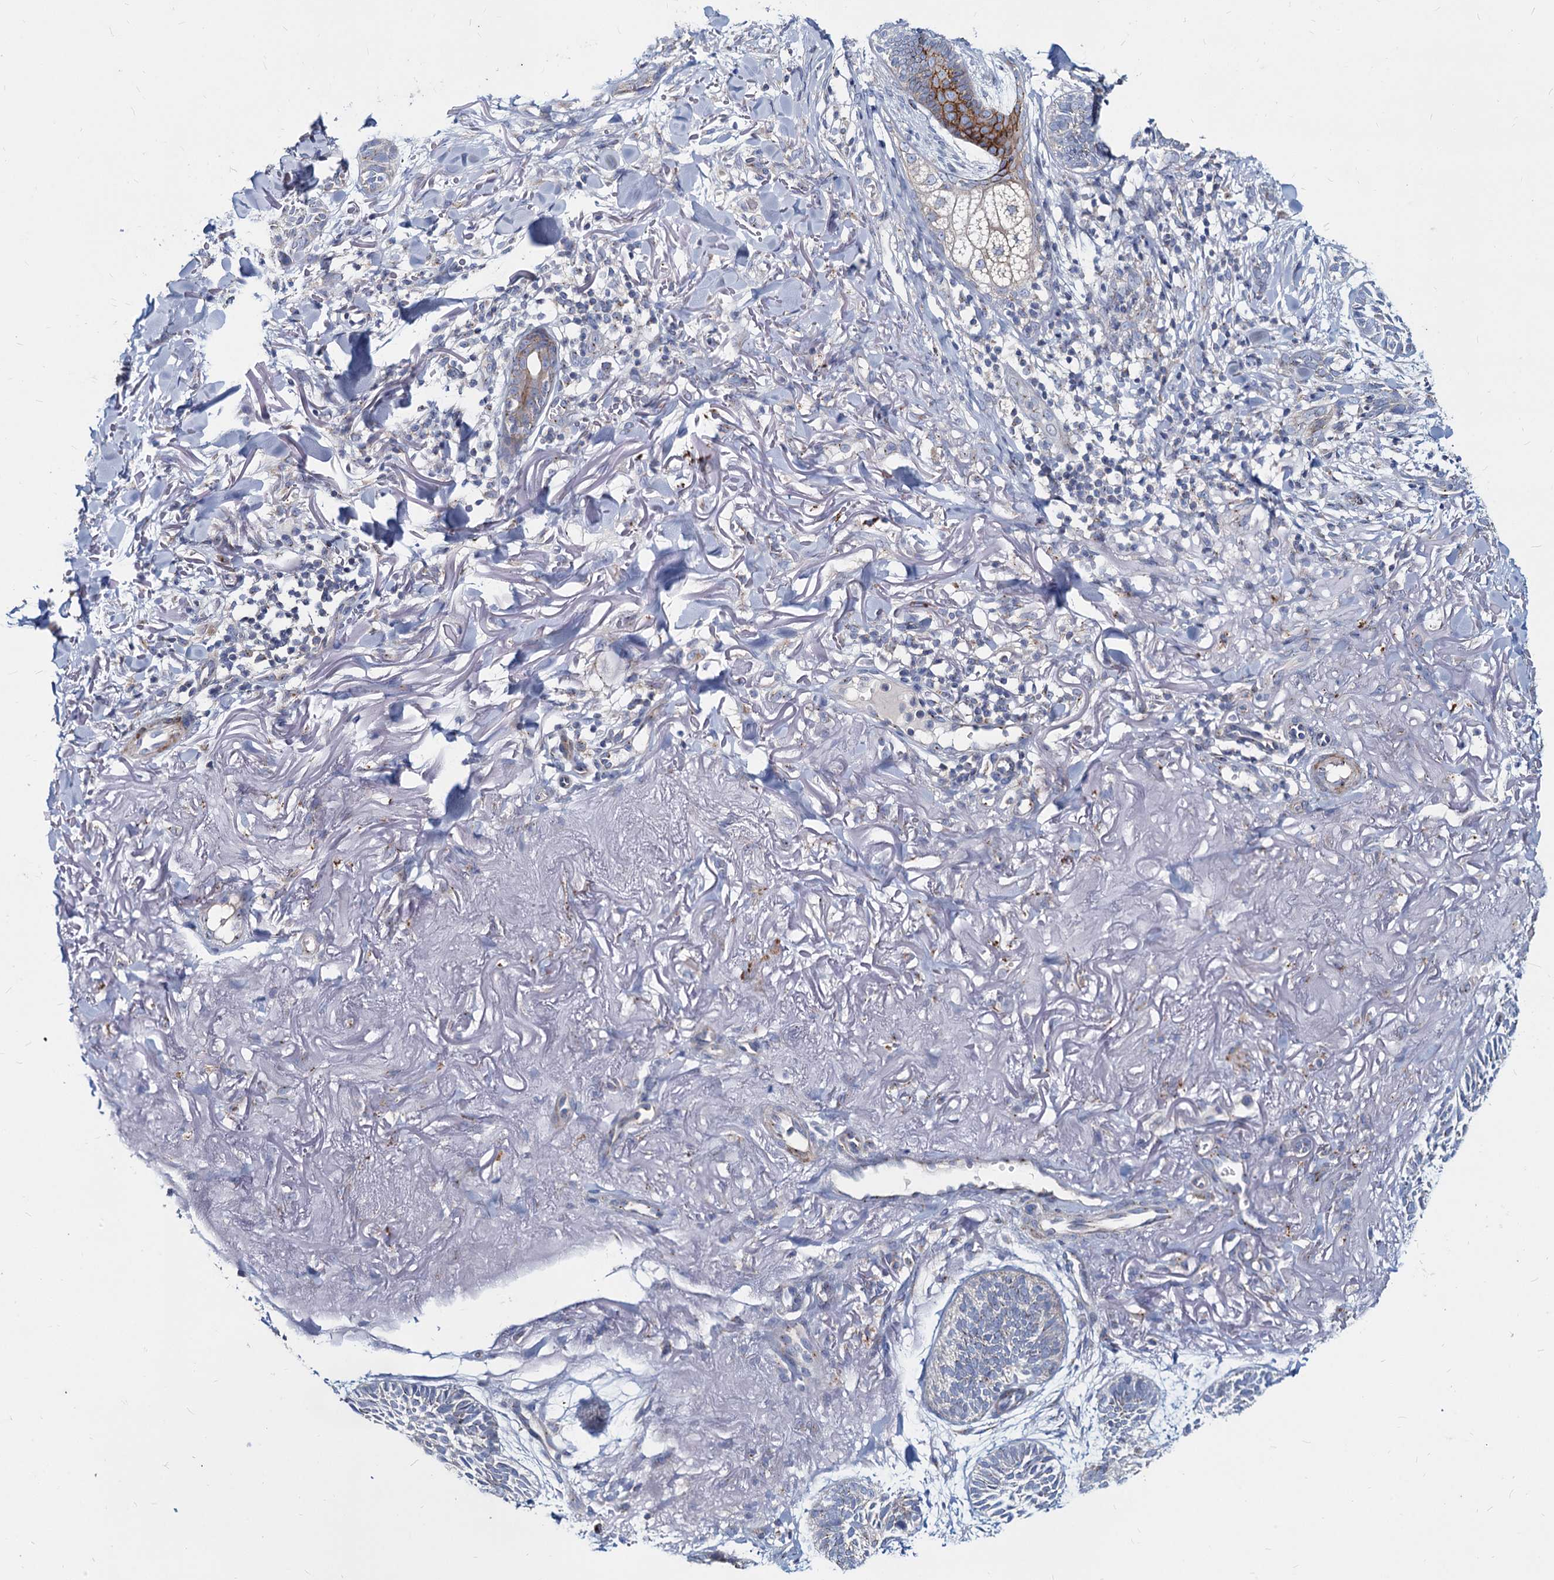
{"staining": {"intensity": "negative", "quantity": "none", "location": "none"}, "tissue": "skin cancer", "cell_type": "Tumor cells", "image_type": "cancer", "snomed": [{"axis": "morphology", "description": "Normal tissue, NOS"}, {"axis": "morphology", "description": "Basal cell carcinoma"}, {"axis": "topography", "description": "Skin"}], "caption": "Skin basal cell carcinoma stained for a protein using immunohistochemistry displays no expression tumor cells.", "gene": "AGBL4", "patient": {"sex": "male", "age": 66}}